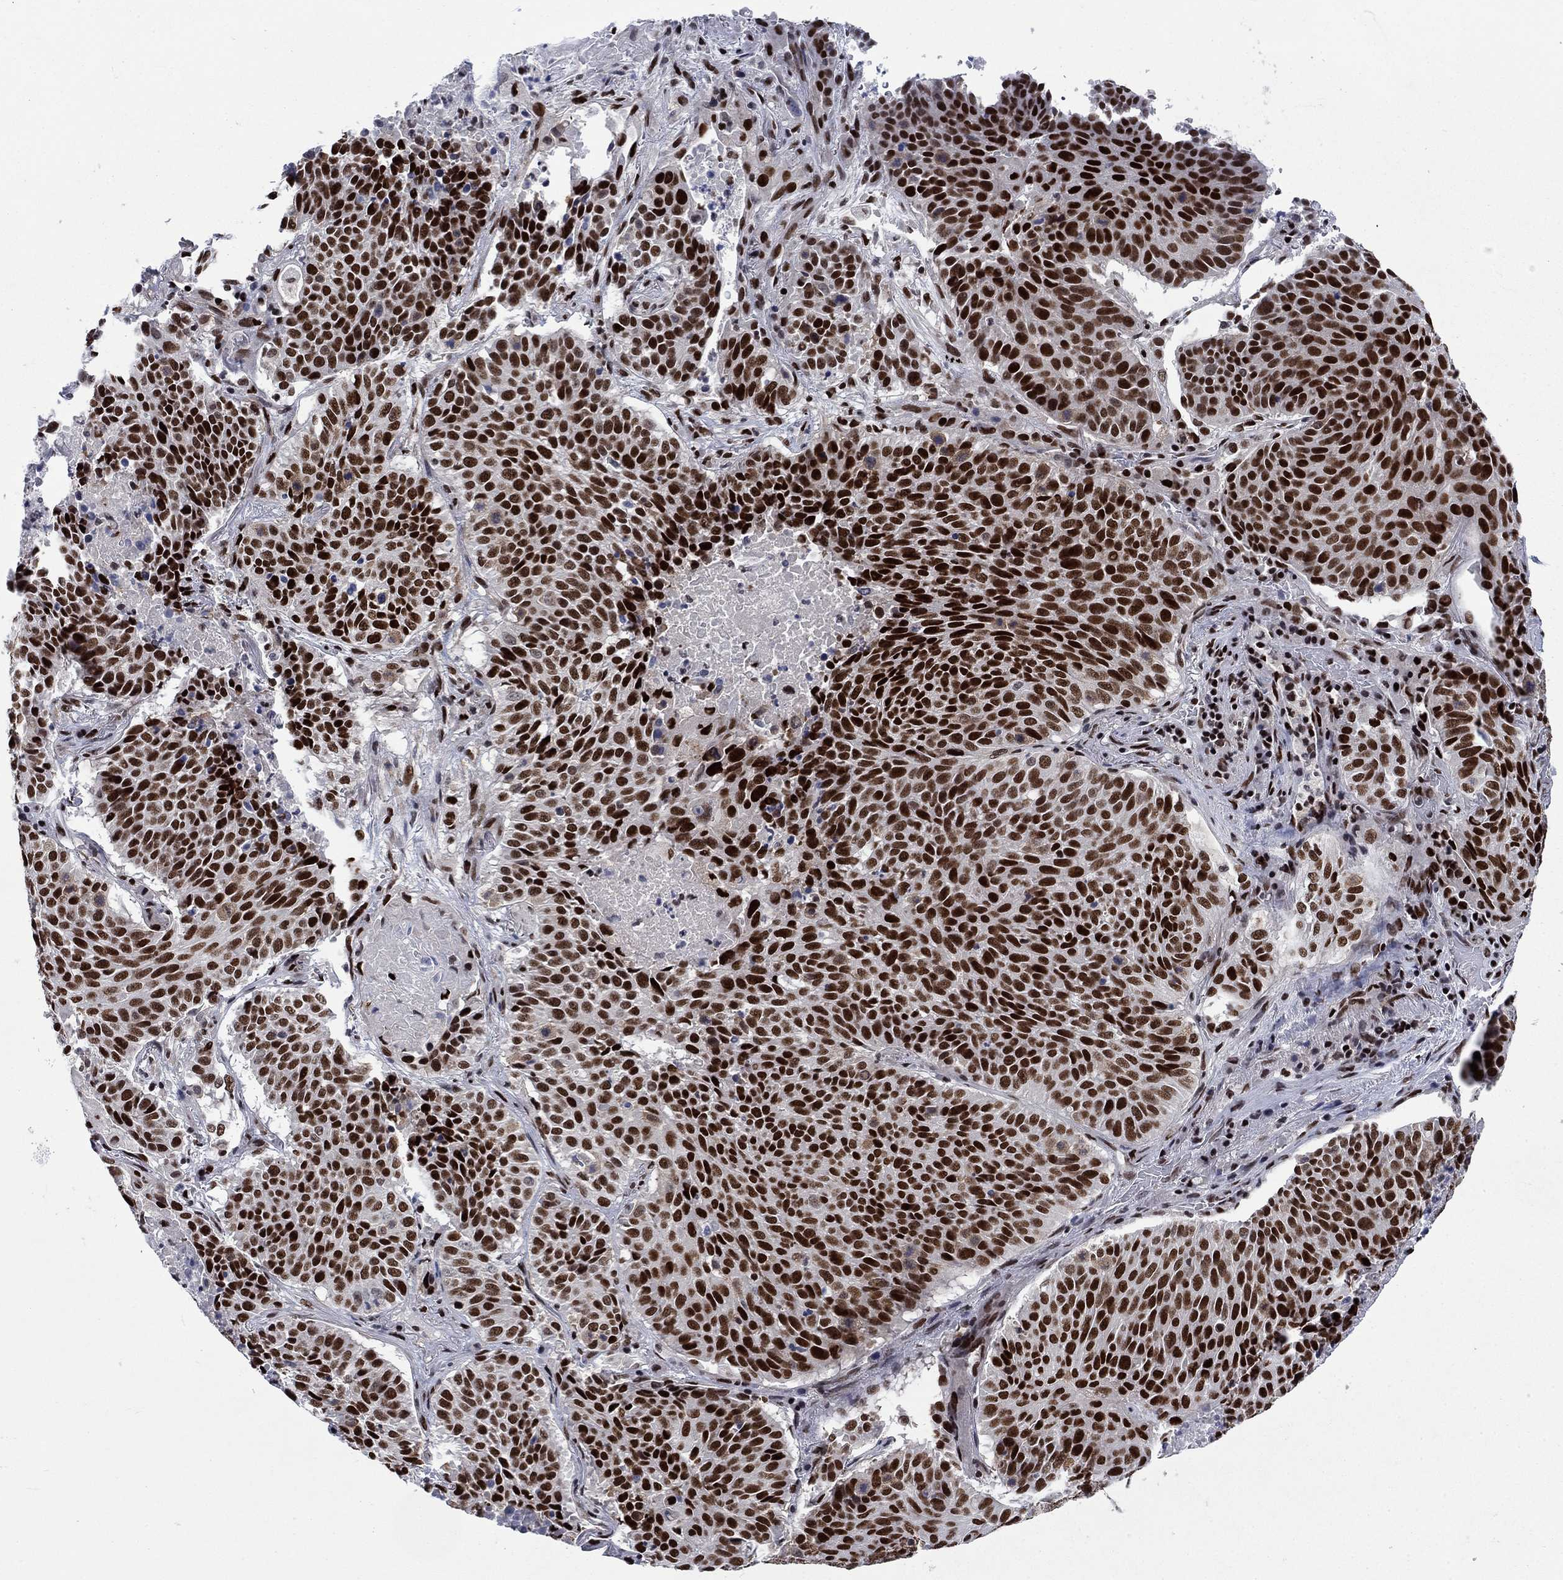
{"staining": {"intensity": "strong", "quantity": ">75%", "location": "nuclear"}, "tissue": "lung cancer", "cell_type": "Tumor cells", "image_type": "cancer", "snomed": [{"axis": "morphology", "description": "Squamous cell carcinoma, NOS"}, {"axis": "topography", "description": "Lung"}], "caption": "Immunohistochemistry (IHC) of human lung cancer (squamous cell carcinoma) reveals high levels of strong nuclear positivity in approximately >75% of tumor cells.", "gene": "RPRD1B", "patient": {"sex": "male", "age": 64}}